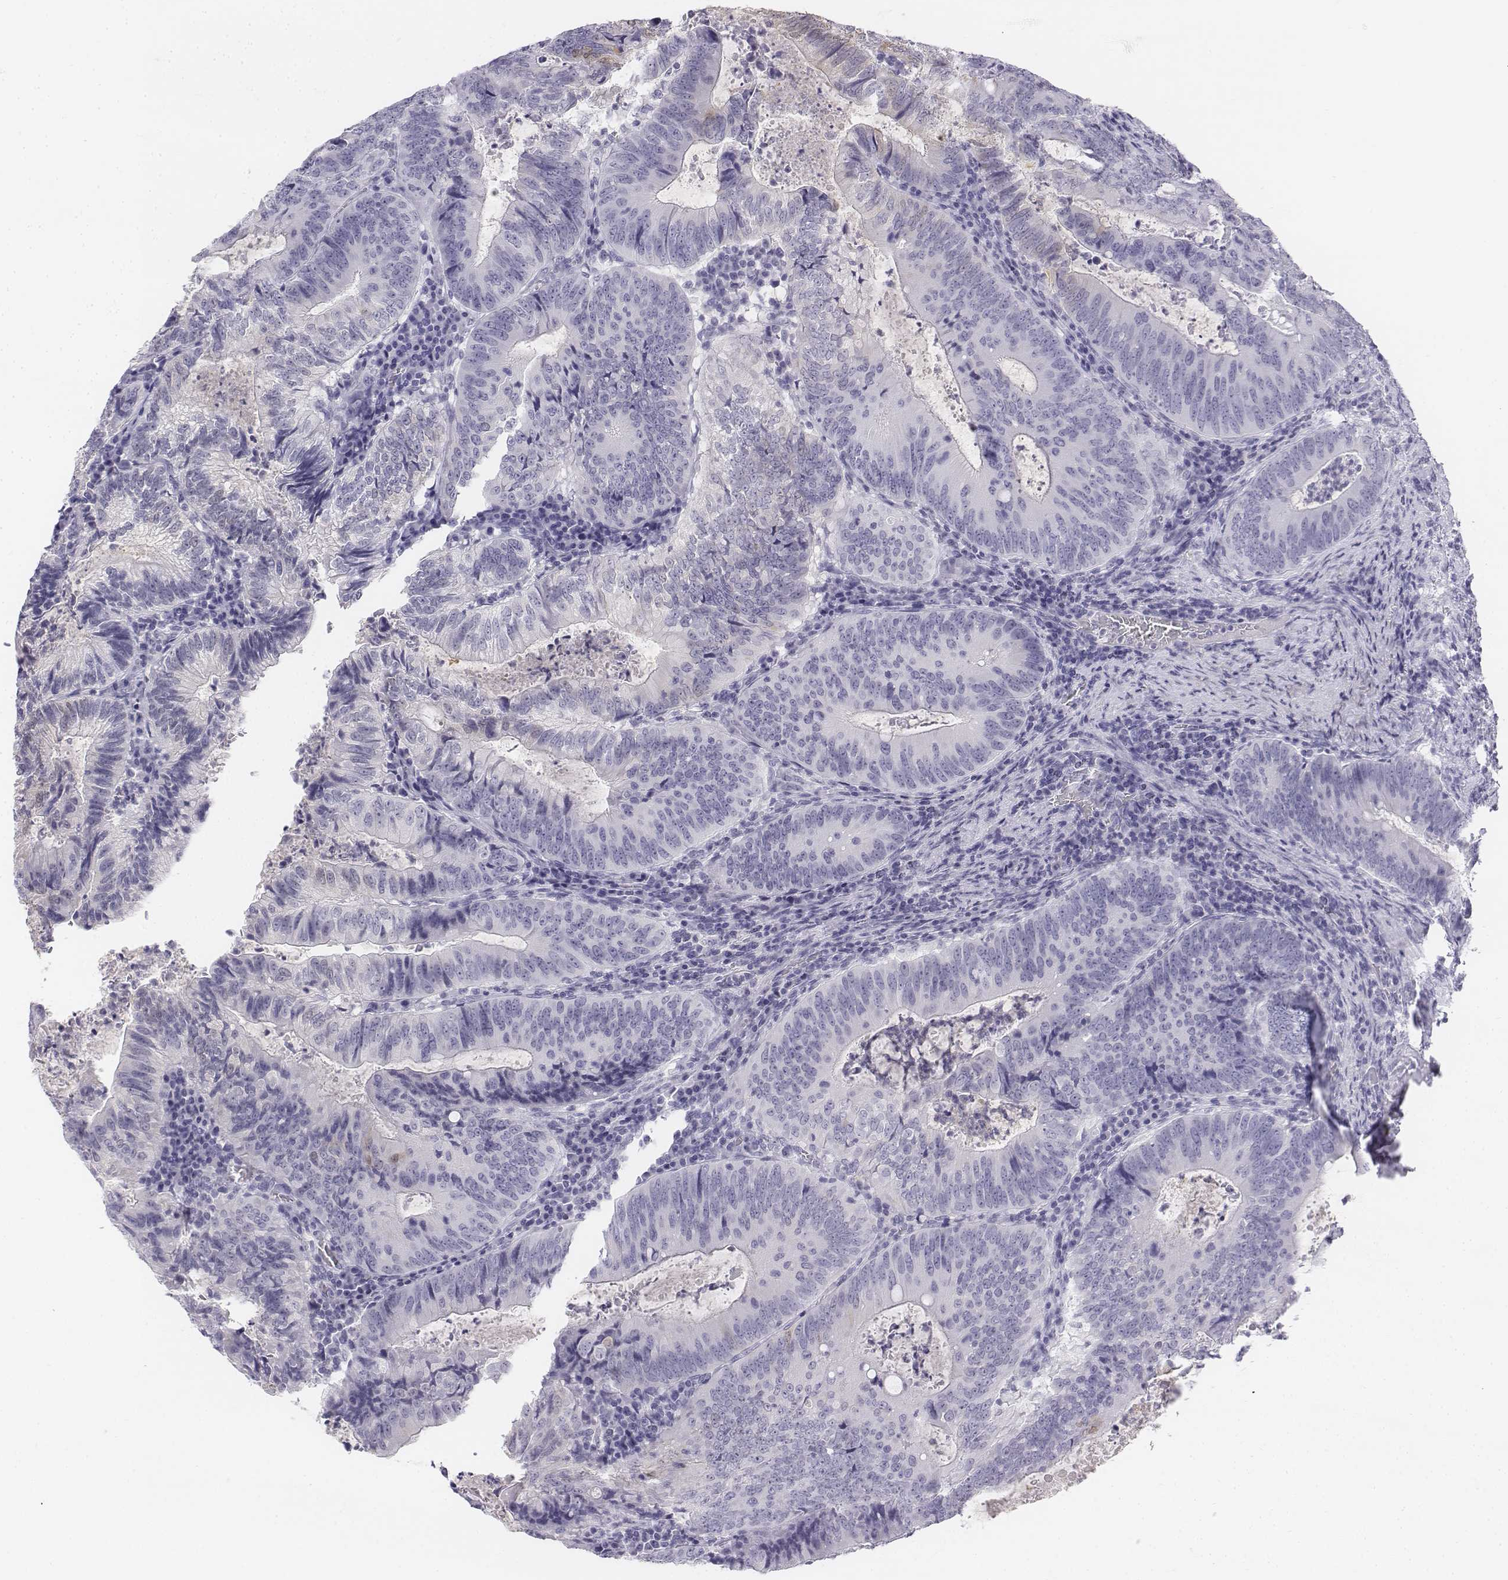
{"staining": {"intensity": "negative", "quantity": "none", "location": "none"}, "tissue": "colorectal cancer", "cell_type": "Tumor cells", "image_type": "cancer", "snomed": [{"axis": "morphology", "description": "Adenocarcinoma, NOS"}, {"axis": "topography", "description": "Colon"}], "caption": "Tumor cells are negative for protein expression in human colorectal adenocarcinoma. The staining was performed using DAB (3,3'-diaminobenzidine) to visualize the protein expression in brown, while the nuclei were stained in blue with hematoxylin (Magnification: 20x).", "gene": "UCN2", "patient": {"sex": "male", "age": 67}}